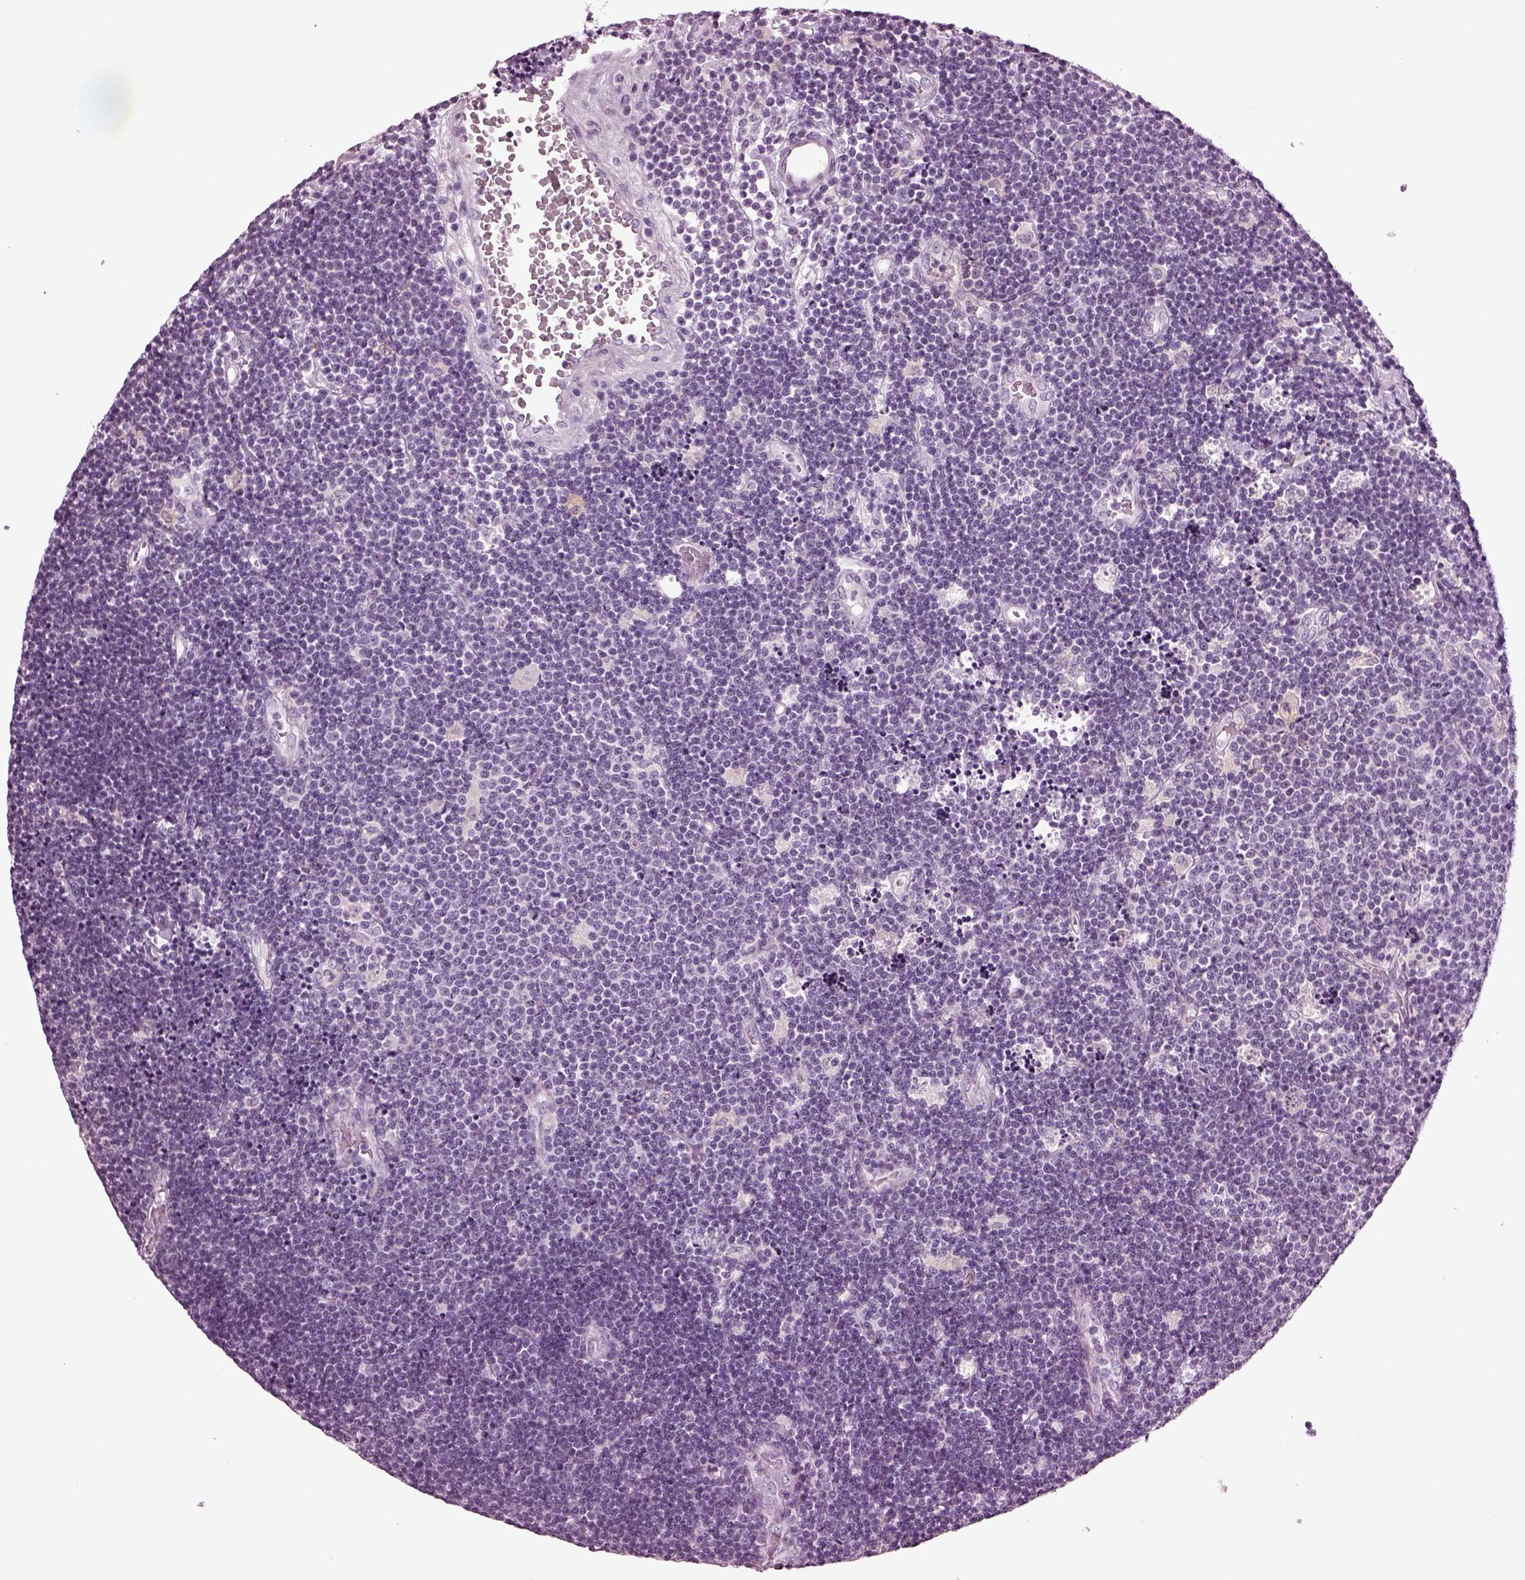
{"staining": {"intensity": "negative", "quantity": "none", "location": "none"}, "tissue": "lymphoma", "cell_type": "Tumor cells", "image_type": "cancer", "snomed": [{"axis": "morphology", "description": "Malignant lymphoma, non-Hodgkin's type, Low grade"}, {"axis": "topography", "description": "Brain"}], "caption": "Micrograph shows no protein expression in tumor cells of lymphoma tissue.", "gene": "SLC6A17", "patient": {"sex": "female", "age": 66}}